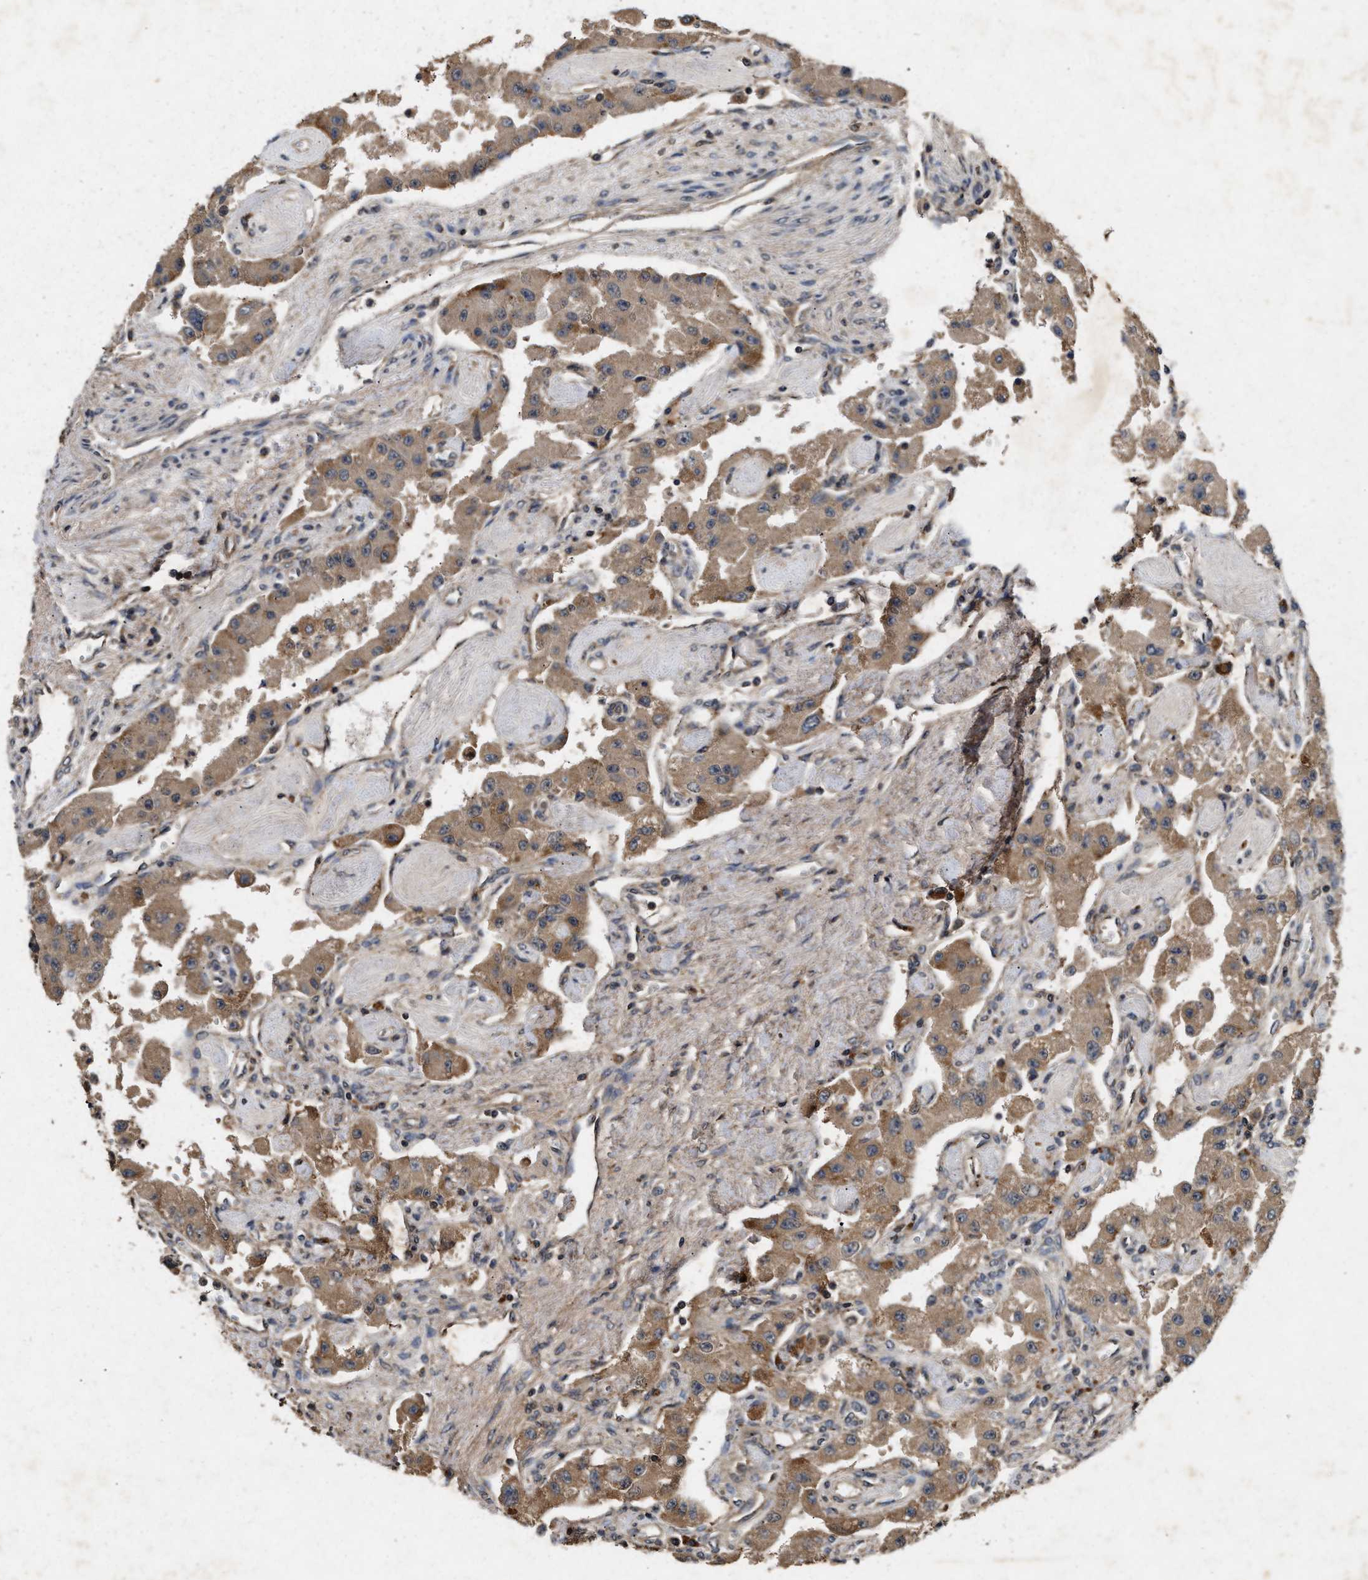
{"staining": {"intensity": "moderate", "quantity": ">75%", "location": "cytoplasmic/membranous"}, "tissue": "carcinoid", "cell_type": "Tumor cells", "image_type": "cancer", "snomed": [{"axis": "morphology", "description": "Carcinoid, malignant, NOS"}, {"axis": "topography", "description": "Pancreas"}], "caption": "This photomicrograph demonstrates immunohistochemistry staining of human carcinoid, with medium moderate cytoplasmic/membranous positivity in approximately >75% of tumor cells.", "gene": "PDAP1", "patient": {"sex": "male", "age": 41}}